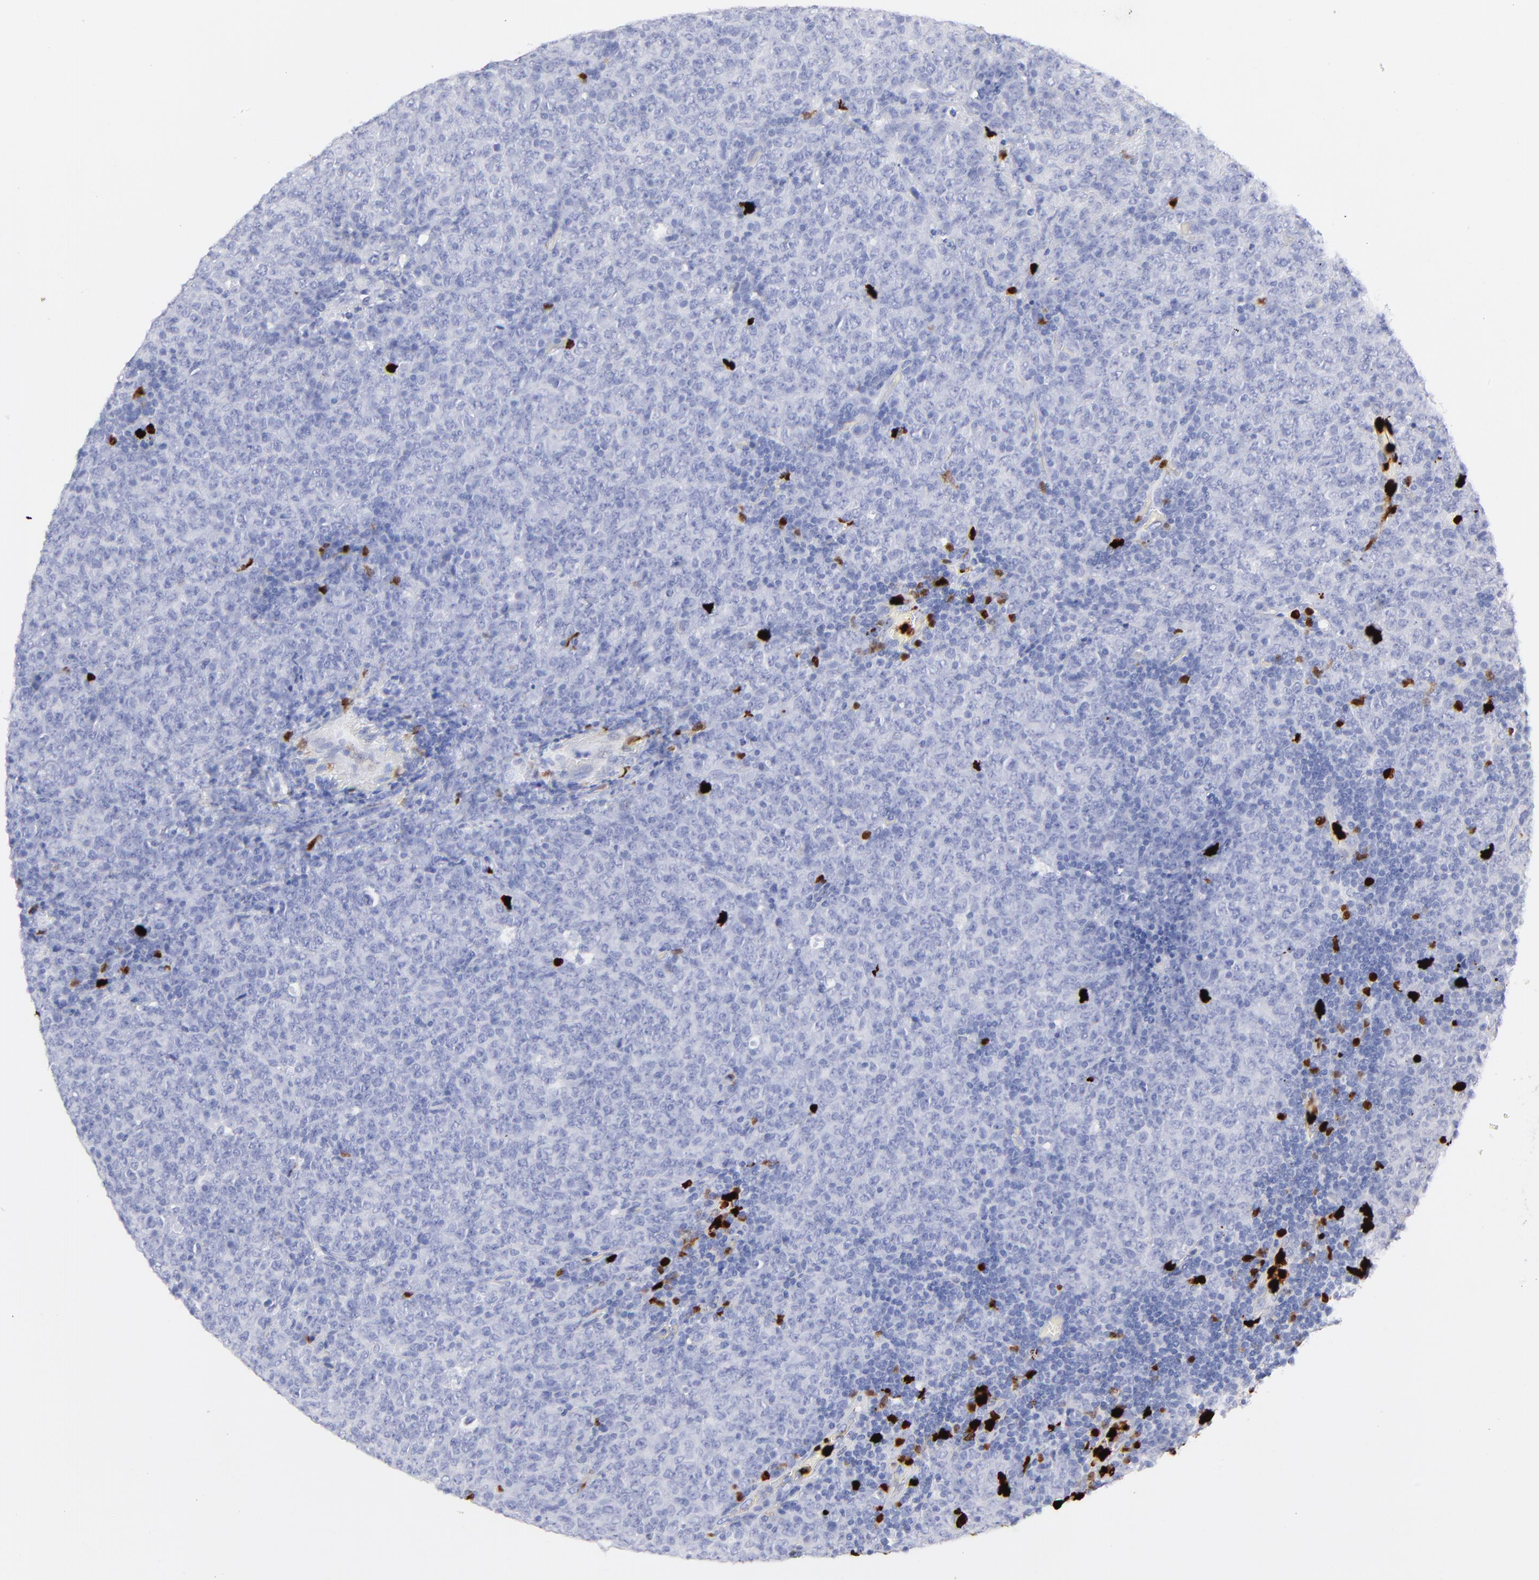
{"staining": {"intensity": "negative", "quantity": "none", "location": "none"}, "tissue": "lymphoma", "cell_type": "Tumor cells", "image_type": "cancer", "snomed": [{"axis": "morphology", "description": "Malignant lymphoma, non-Hodgkin's type, High grade"}, {"axis": "topography", "description": "Tonsil"}], "caption": "Immunohistochemistry histopathology image of human lymphoma stained for a protein (brown), which shows no expression in tumor cells. (DAB (3,3'-diaminobenzidine) immunohistochemistry, high magnification).", "gene": "S100A12", "patient": {"sex": "female", "age": 36}}